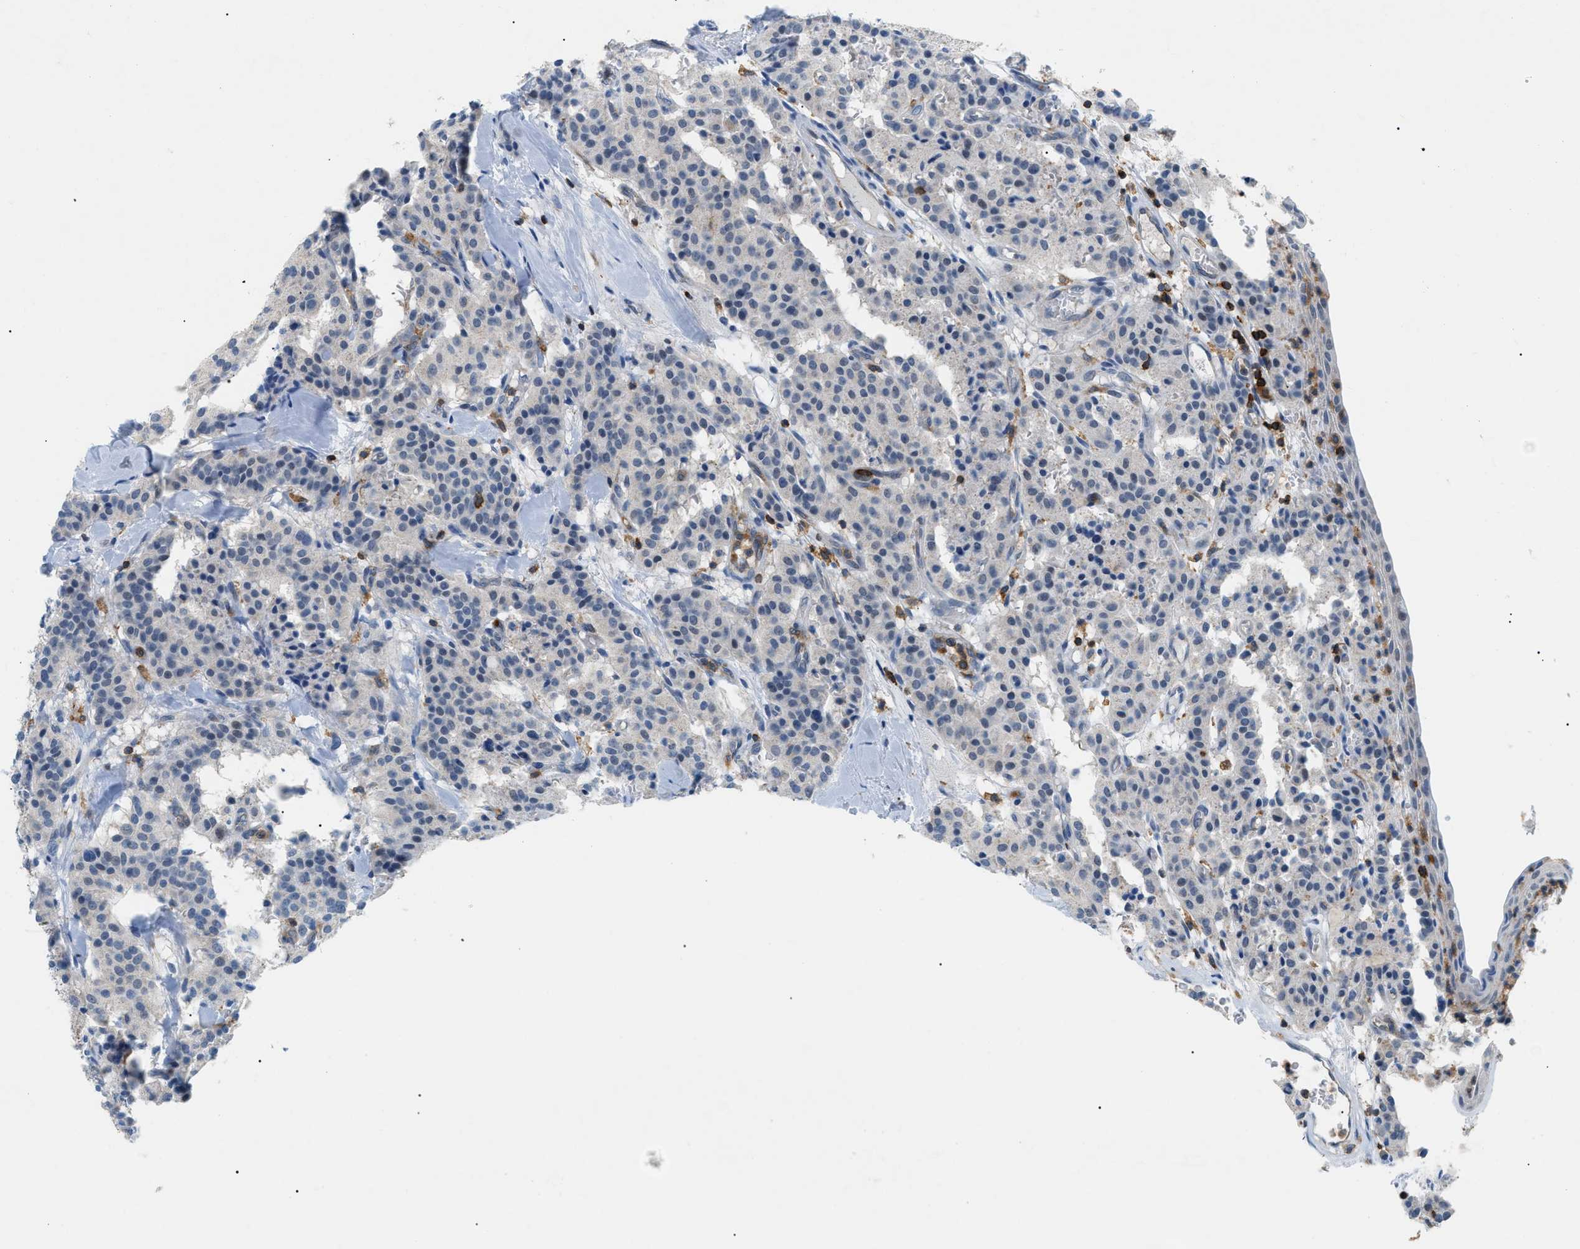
{"staining": {"intensity": "negative", "quantity": "none", "location": "none"}, "tissue": "carcinoid", "cell_type": "Tumor cells", "image_type": "cancer", "snomed": [{"axis": "morphology", "description": "Carcinoid, malignant, NOS"}, {"axis": "topography", "description": "Lung"}], "caption": "Immunohistochemical staining of human carcinoid shows no significant expression in tumor cells.", "gene": "INPP5D", "patient": {"sex": "male", "age": 30}}